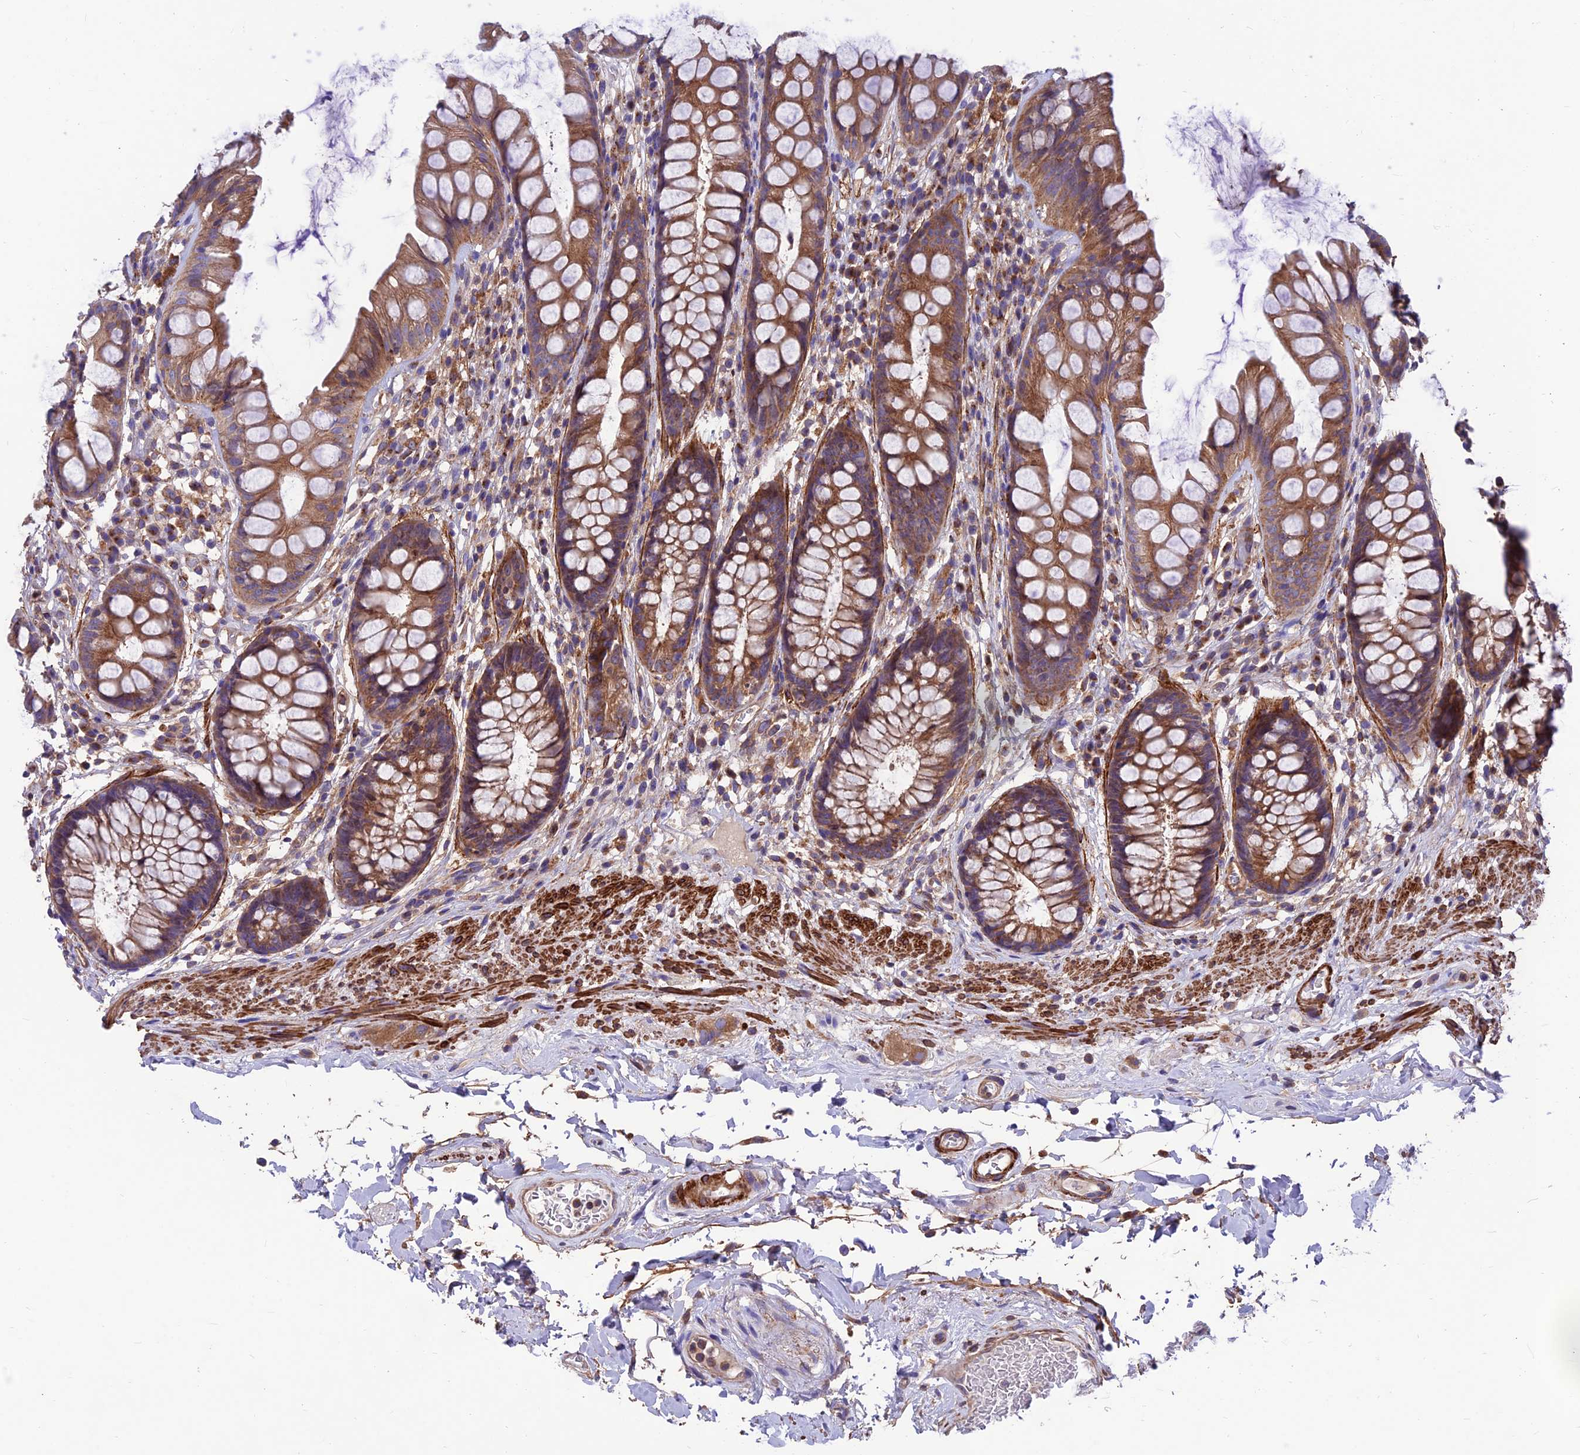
{"staining": {"intensity": "moderate", "quantity": ">75%", "location": "cytoplasmic/membranous"}, "tissue": "rectum", "cell_type": "Glandular cells", "image_type": "normal", "snomed": [{"axis": "morphology", "description": "Normal tissue, NOS"}, {"axis": "topography", "description": "Rectum"}], "caption": "A medium amount of moderate cytoplasmic/membranous positivity is seen in about >75% of glandular cells in normal rectum.", "gene": "VPS16", "patient": {"sex": "male", "age": 74}}